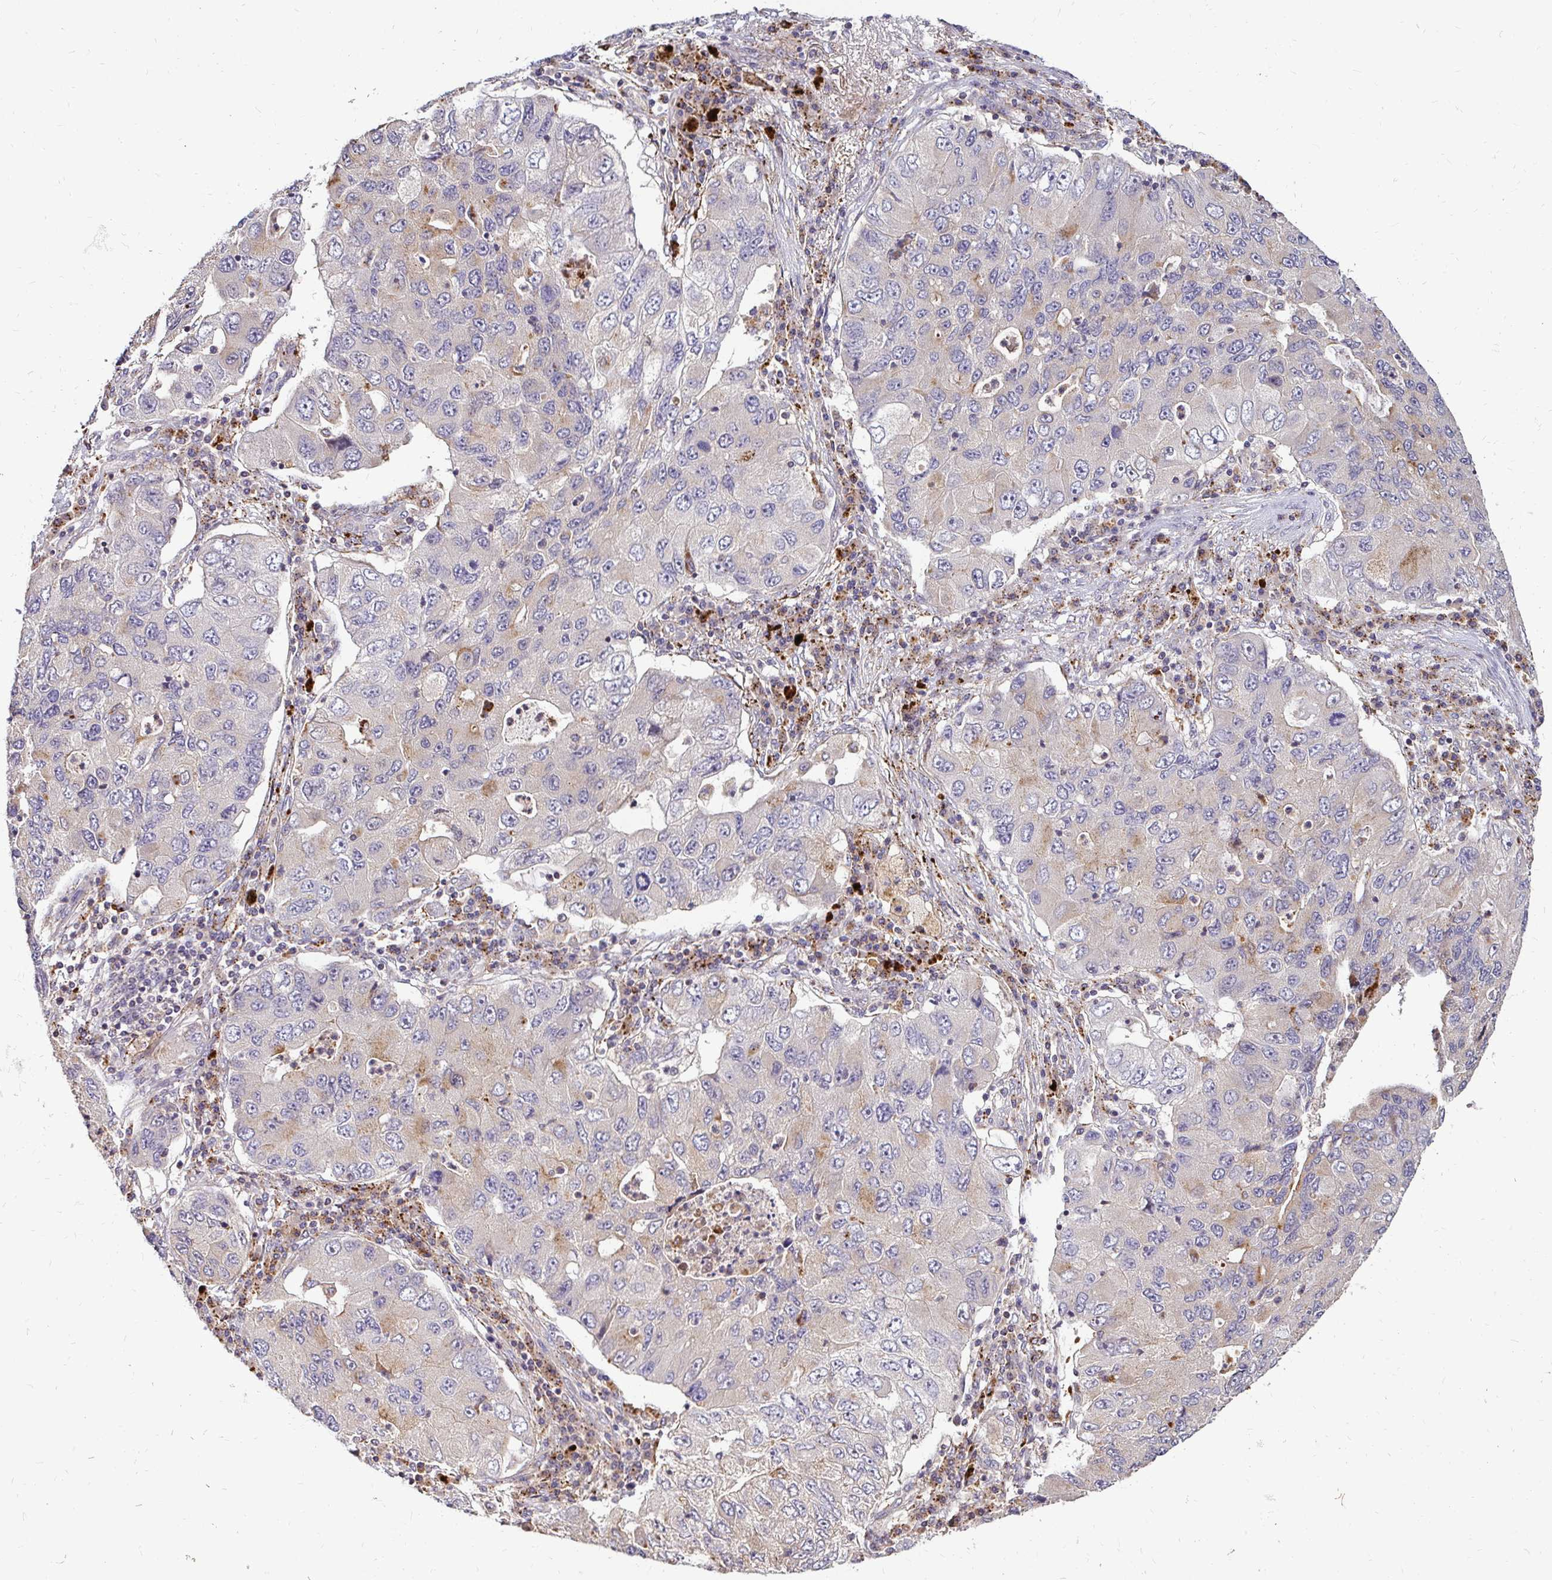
{"staining": {"intensity": "weak", "quantity": "<25%", "location": "cytoplasmic/membranous"}, "tissue": "lung cancer", "cell_type": "Tumor cells", "image_type": "cancer", "snomed": [{"axis": "morphology", "description": "Adenocarcinoma, NOS"}, {"axis": "morphology", "description": "Adenocarcinoma, metastatic, NOS"}, {"axis": "topography", "description": "Lymph node"}, {"axis": "topography", "description": "Lung"}], "caption": "DAB (3,3'-diaminobenzidine) immunohistochemical staining of lung cancer shows no significant positivity in tumor cells.", "gene": "IDUA", "patient": {"sex": "female", "age": 54}}